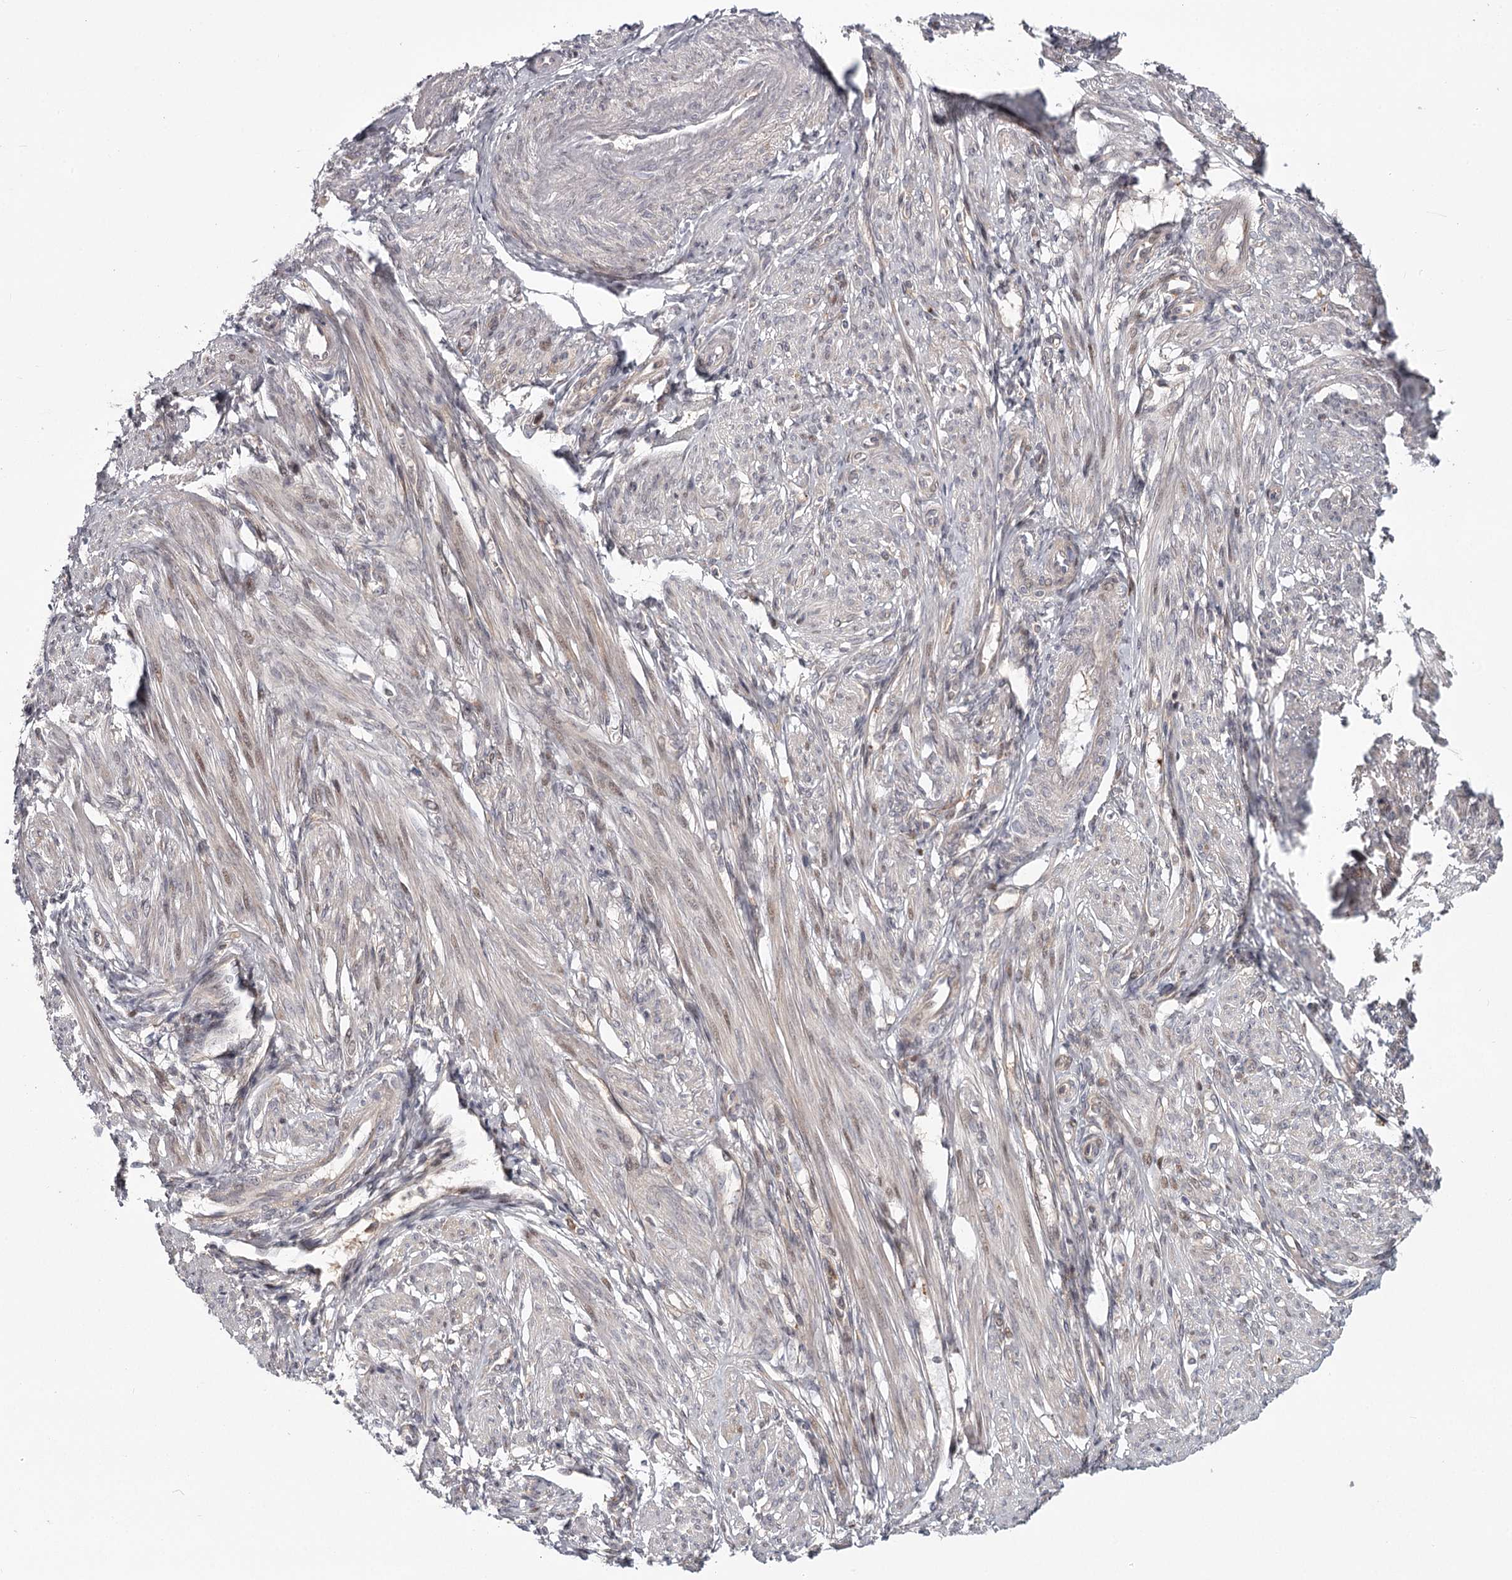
{"staining": {"intensity": "negative", "quantity": "none", "location": "none"}, "tissue": "smooth muscle", "cell_type": "Smooth muscle cells", "image_type": "normal", "snomed": [{"axis": "morphology", "description": "Normal tissue, NOS"}, {"axis": "topography", "description": "Smooth muscle"}], "caption": "Smooth muscle cells show no significant positivity in normal smooth muscle. Nuclei are stained in blue.", "gene": "CCNG2", "patient": {"sex": "female", "age": 39}}